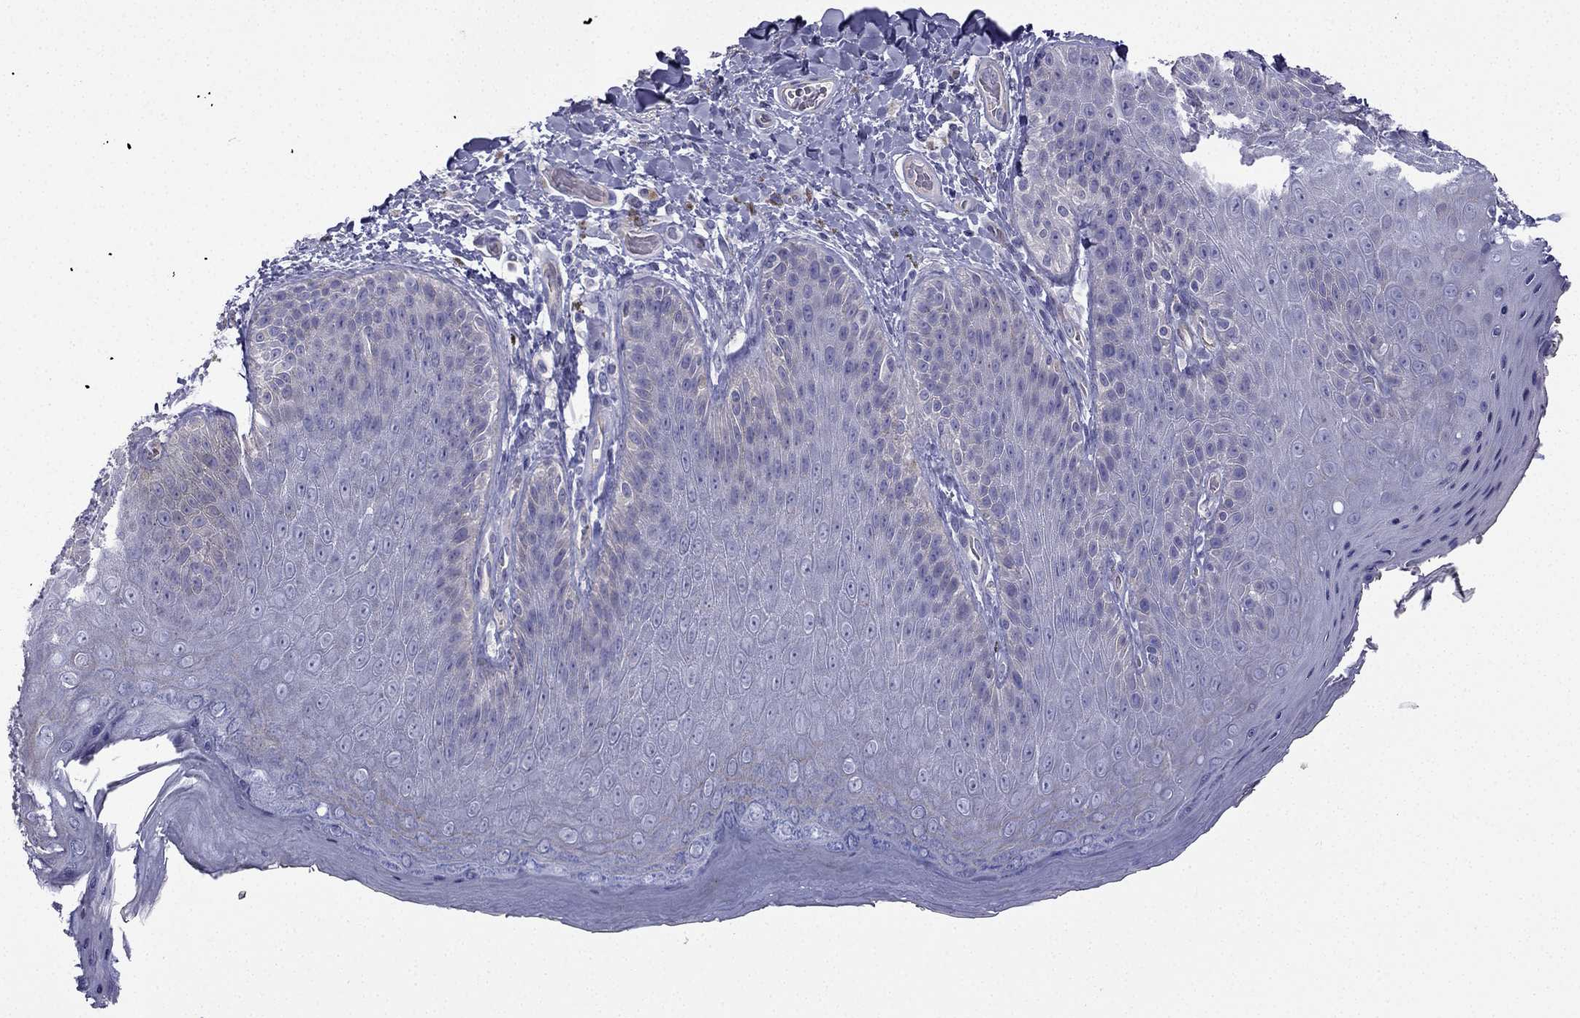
{"staining": {"intensity": "negative", "quantity": "none", "location": "none"}, "tissue": "skin", "cell_type": "Epidermal cells", "image_type": "normal", "snomed": [{"axis": "morphology", "description": "Normal tissue, NOS"}, {"axis": "topography", "description": "Anal"}], "caption": "Epidermal cells are negative for protein expression in normal human skin. Nuclei are stained in blue.", "gene": "GJA8", "patient": {"sex": "male", "age": 53}}